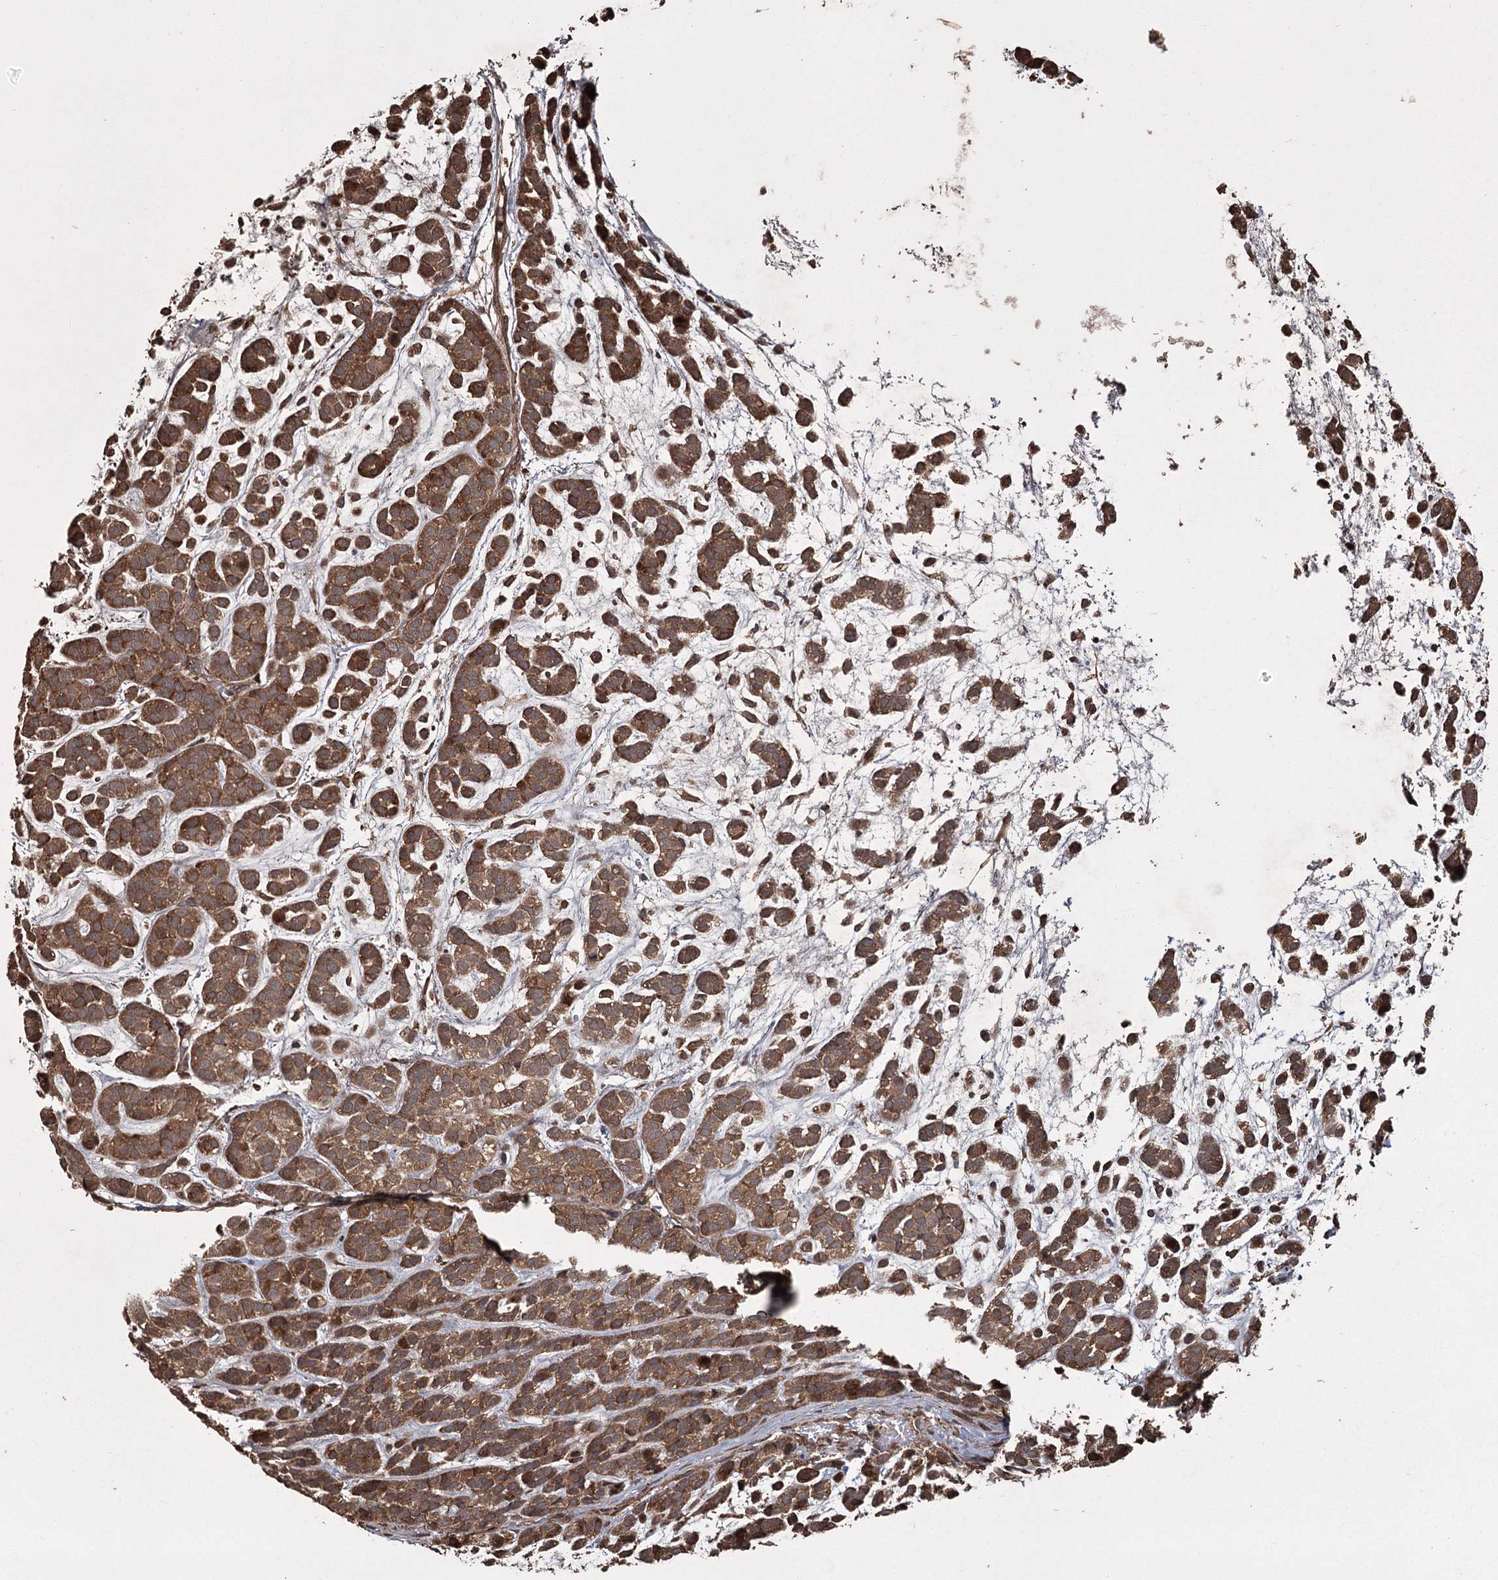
{"staining": {"intensity": "strong", "quantity": ">75%", "location": "cytoplasmic/membranous"}, "tissue": "head and neck cancer", "cell_type": "Tumor cells", "image_type": "cancer", "snomed": [{"axis": "morphology", "description": "Adenocarcinoma, NOS"}, {"axis": "morphology", "description": "Adenoma, NOS"}, {"axis": "topography", "description": "Head-Neck"}], "caption": "Brown immunohistochemical staining in head and neck cancer (adenoma) reveals strong cytoplasmic/membranous expression in approximately >75% of tumor cells.", "gene": "RPAP3", "patient": {"sex": "female", "age": 55}}